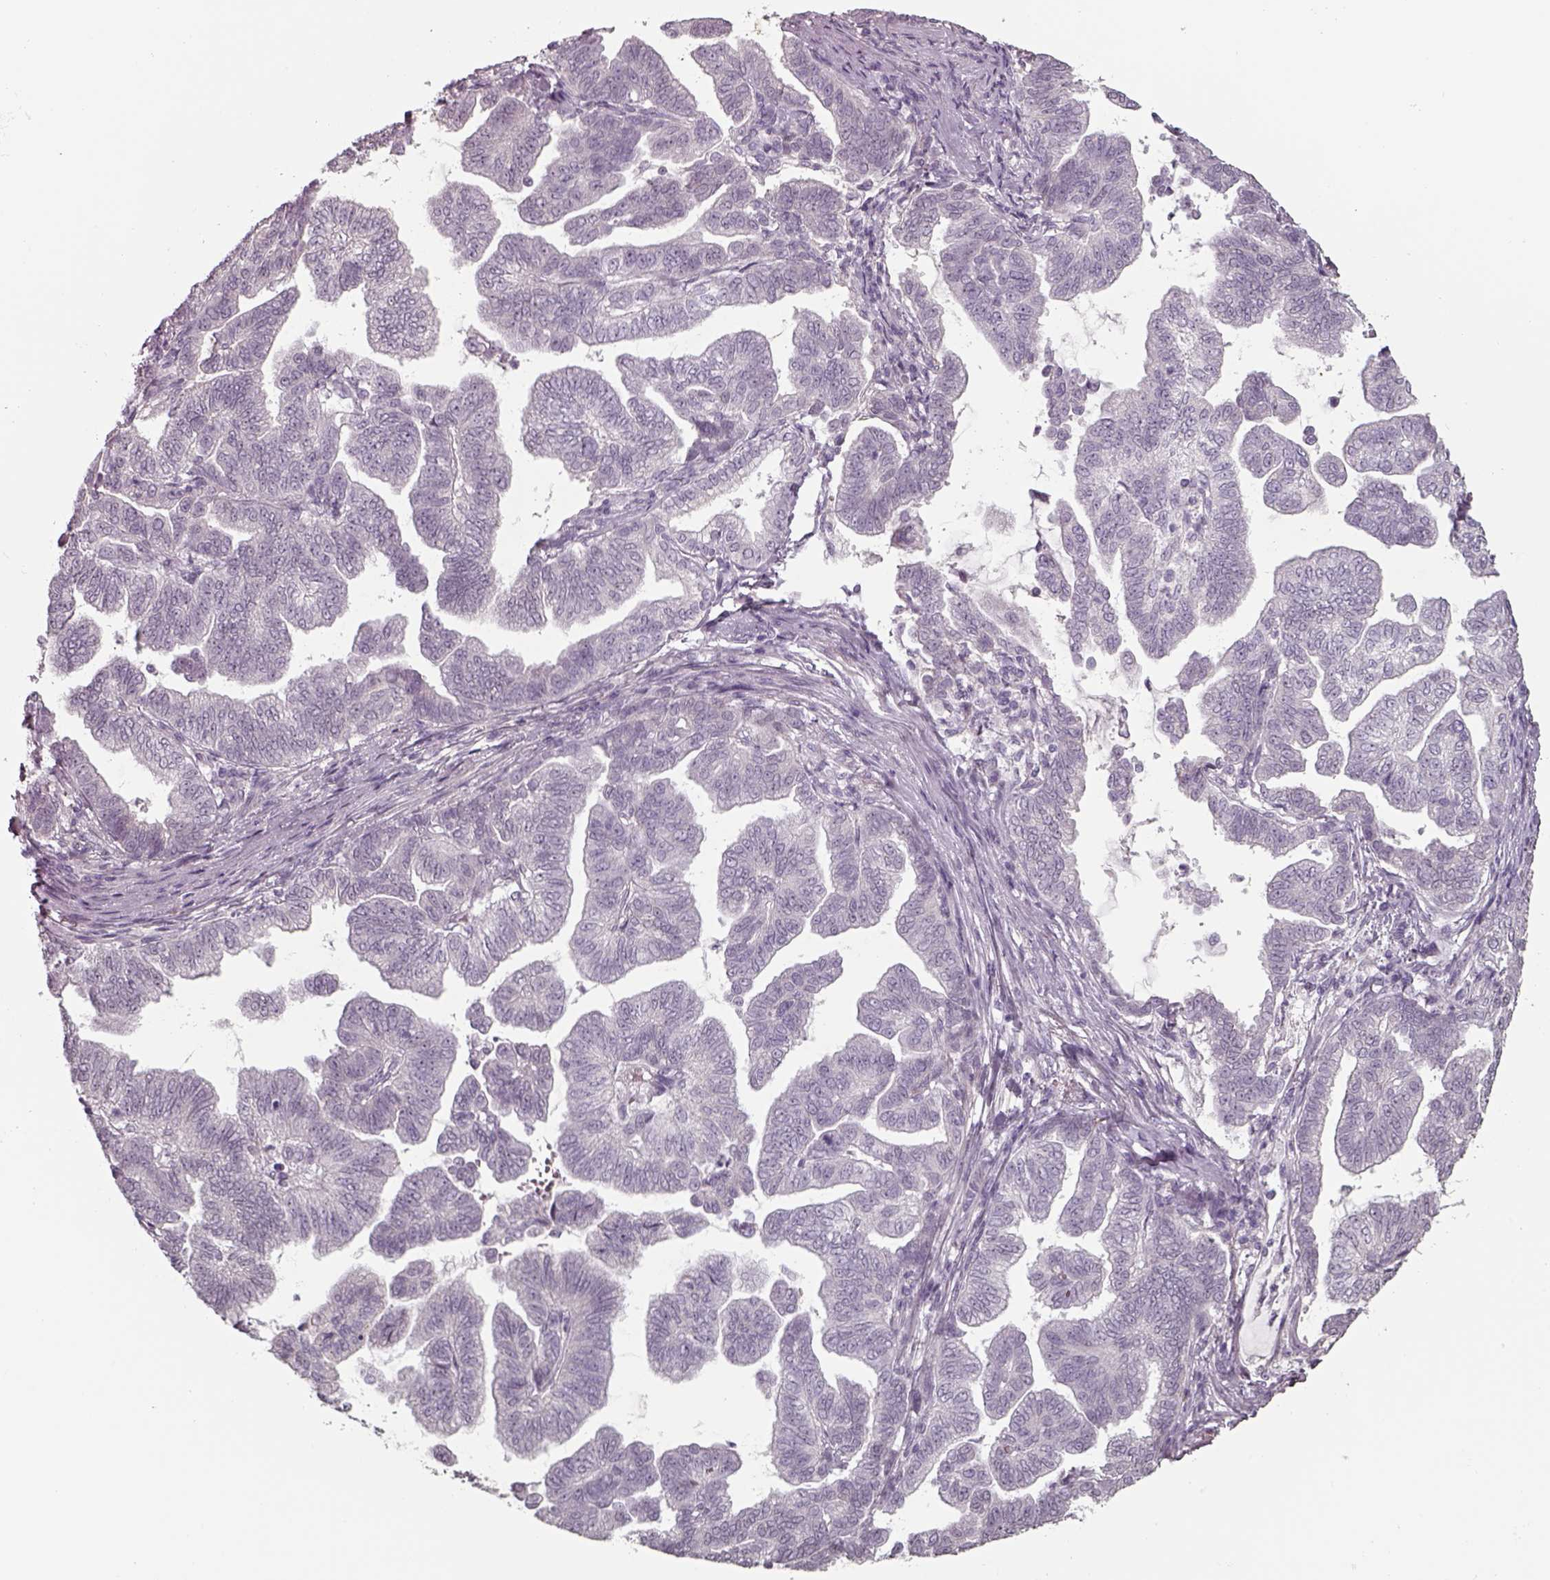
{"staining": {"intensity": "negative", "quantity": "none", "location": "none"}, "tissue": "stomach cancer", "cell_type": "Tumor cells", "image_type": "cancer", "snomed": [{"axis": "morphology", "description": "Adenocarcinoma, NOS"}, {"axis": "topography", "description": "Stomach"}], "caption": "Stomach cancer (adenocarcinoma) was stained to show a protein in brown. There is no significant staining in tumor cells. The staining is performed using DAB (3,3'-diaminobenzidine) brown chromogen with nuclei counter-stained in using hematoxylin.", "gene": "SEPTIN14", "patient": {"sex": "male", "age": 83}}